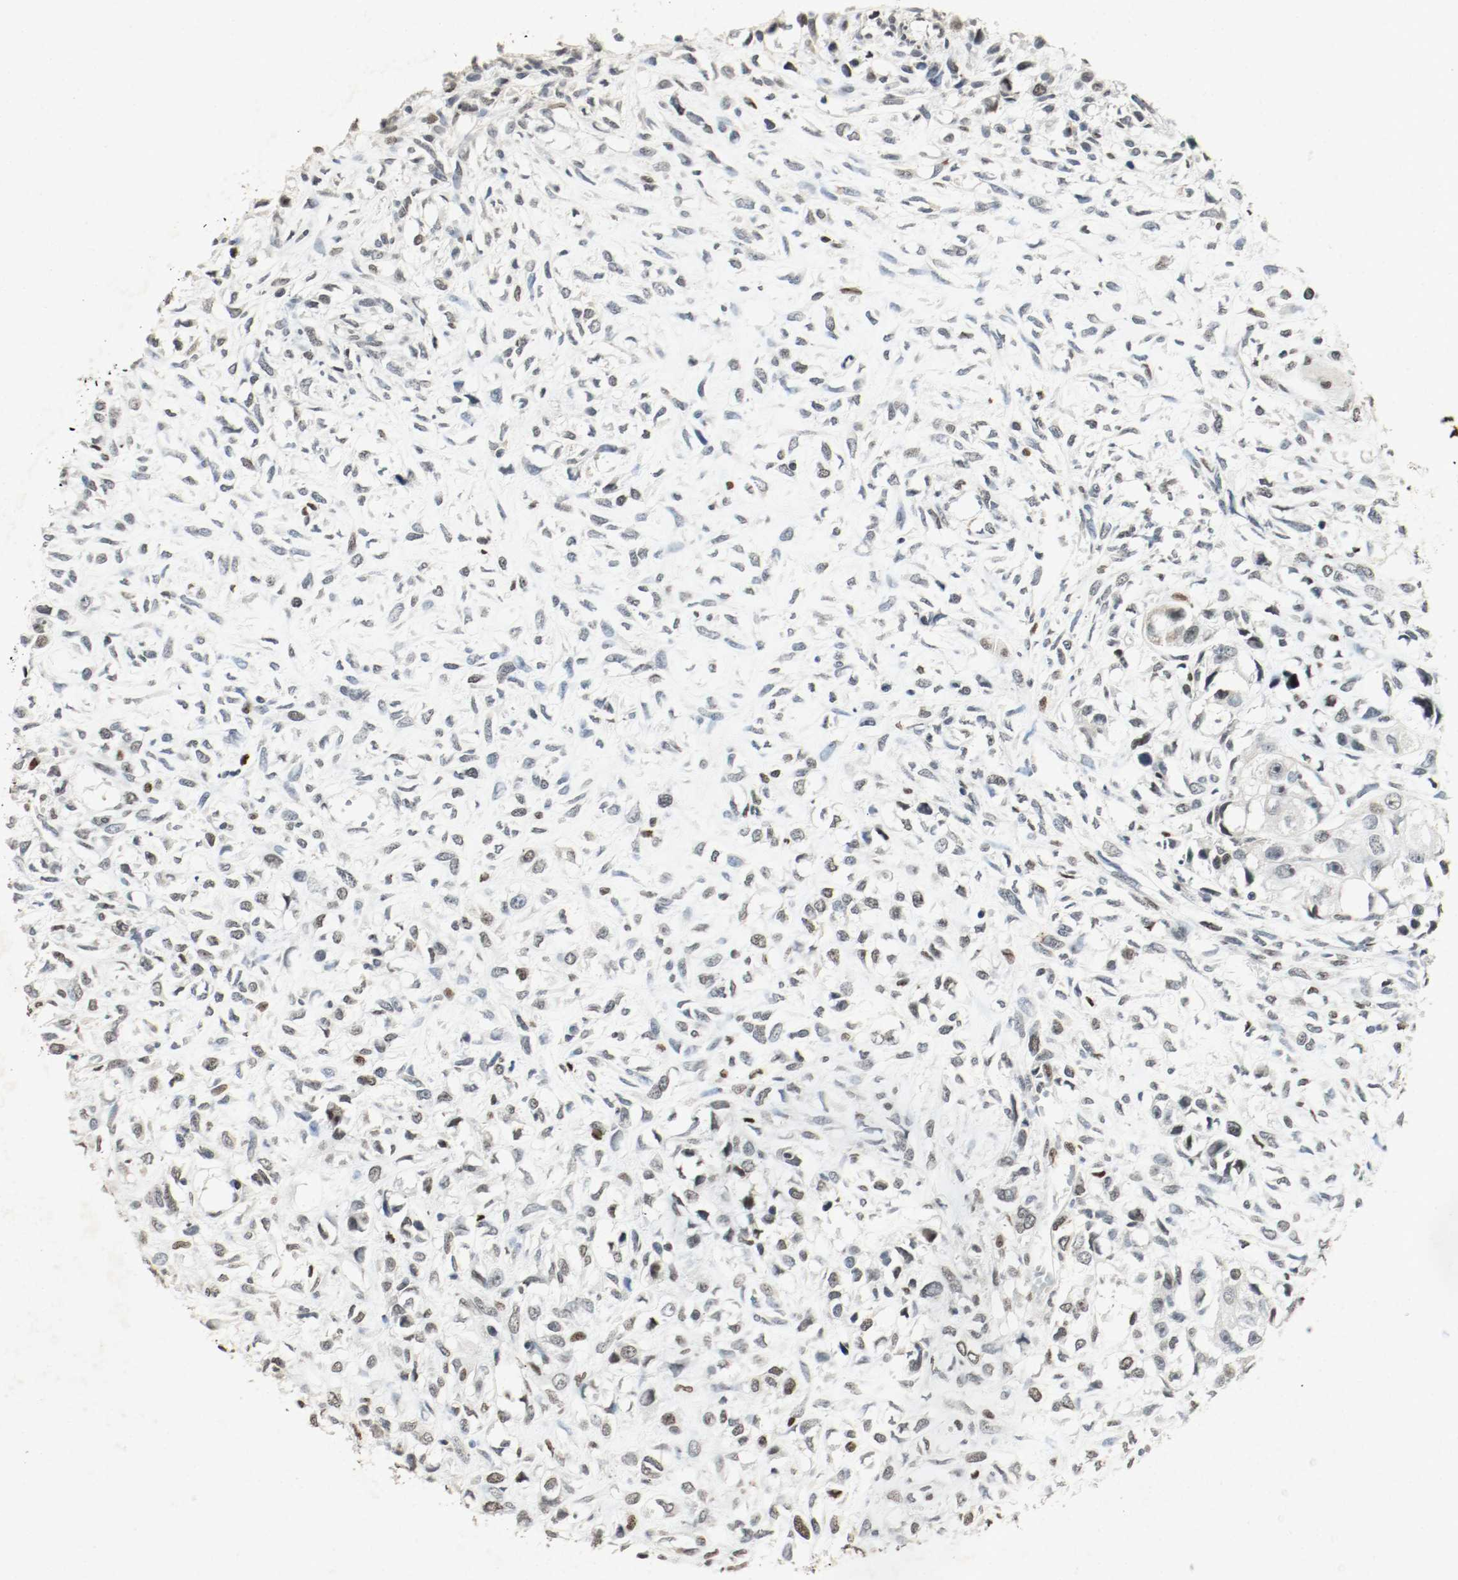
{"staining": {"intensity": "moderate", "quantity": "25%-75%", "location": "nuclear"}, "tissue": "head and neck cancer", "cell_type": "Tumor cells", "image_type": "cancer", "snomed": [{"axis": "morphology", "description": "Necrosis, NOS"}, {"axis": "morphology", "description": "Neoplasm, malignant, NOS"}, {"axis": "topography", "description": "Salivary gland"}, {"axis": "topography", "description": "Head-Neck"}], "caption": "IHC staining of malignant neoplasm (head and neck), which reveals medium levels of moderate nuclear expression in approximately 25%-75% of tumor cells indicating moderate nuclear protein staining. The staining was performed using DAB (3,3'-diaminobenzidine) (brown) for protein detection and nuclei were counterstained in hematoxylin (blue).", "gene": "DNMT1", "patient": {"sex": "male", "age": 43}}